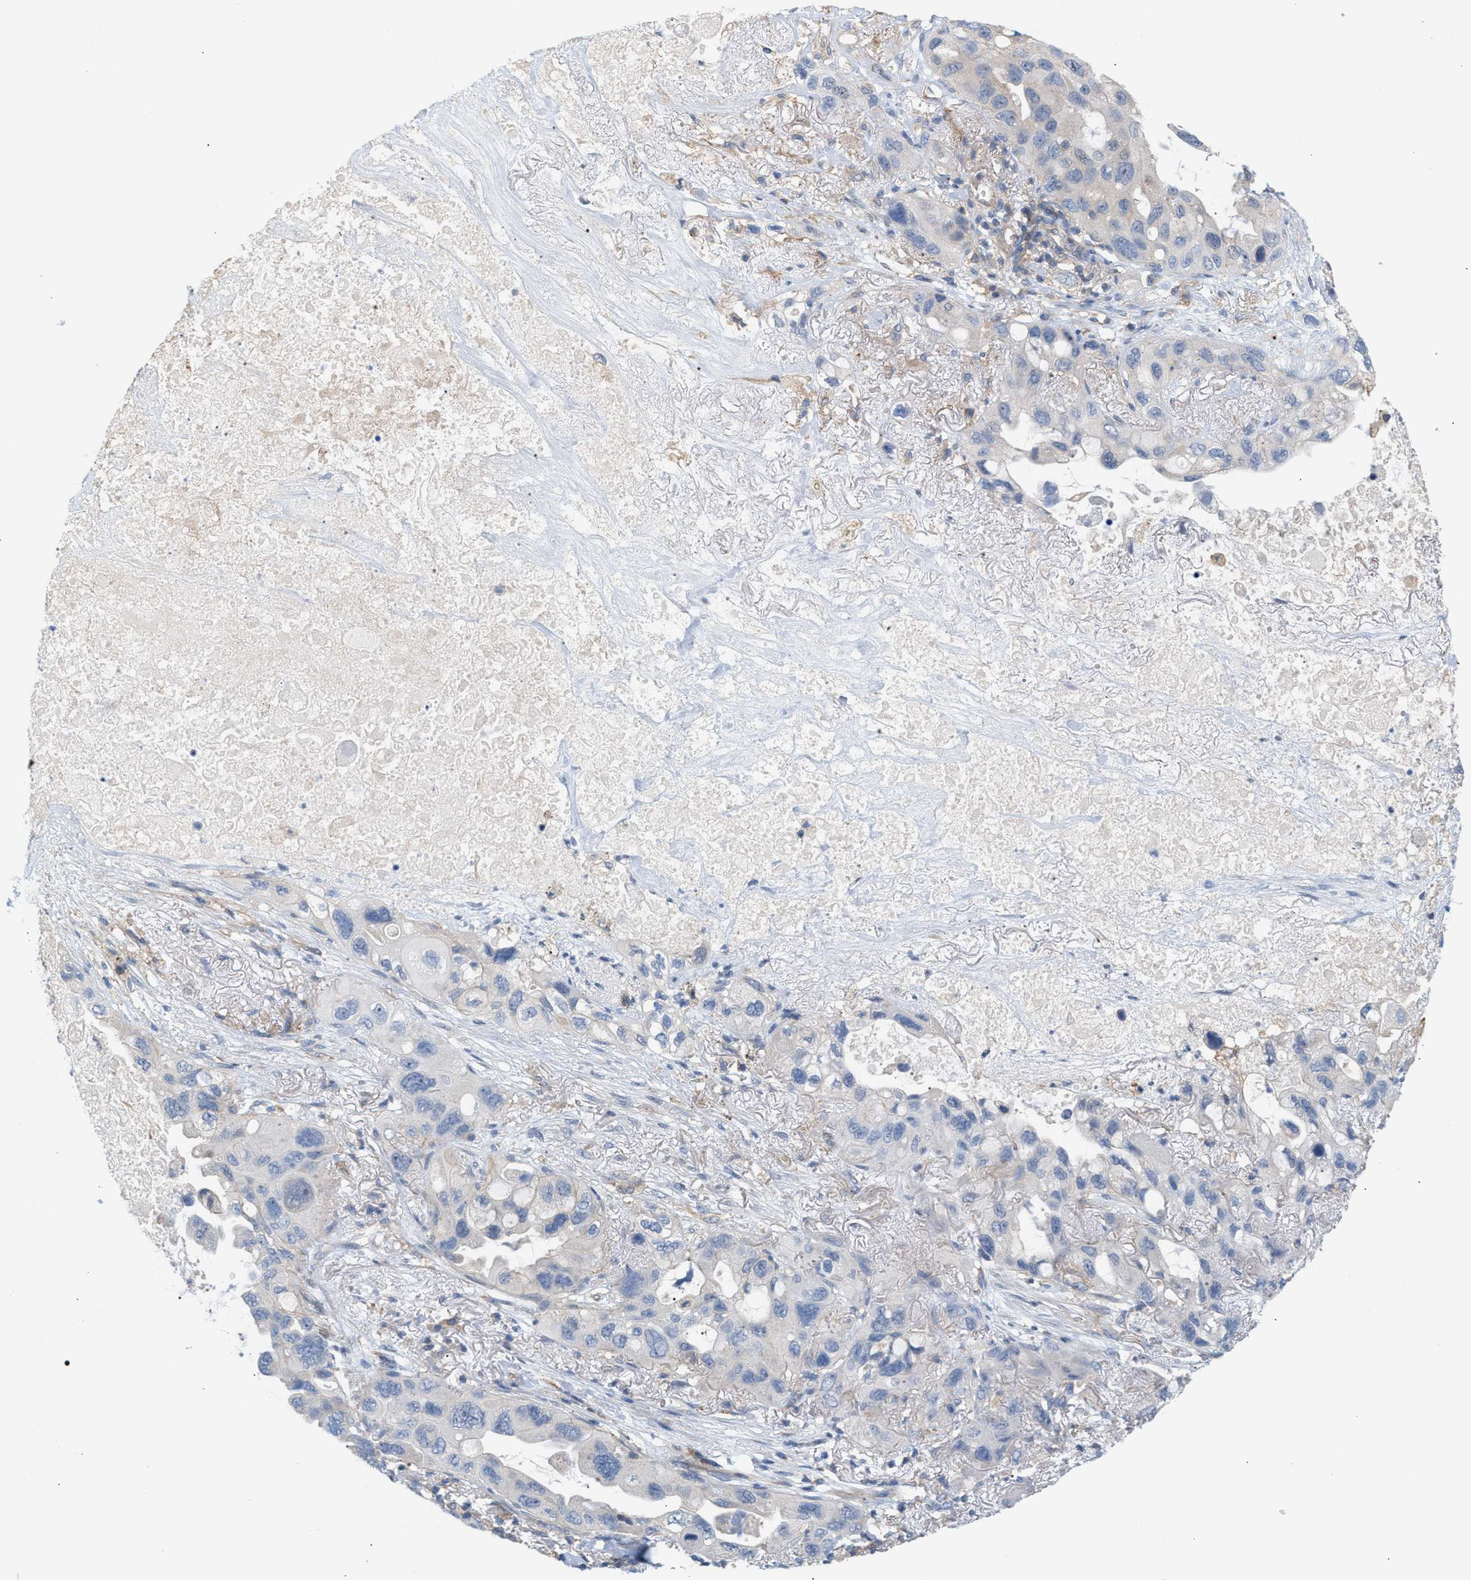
{"staining": {"intensity": "negative", "quantity": "none", "location": "none"}, "tissue": "lung cancer", "cell_type": "Tumor cells", "image_type": "cancer", "snomed": [{"axis": "morphology", "description": "Squamous cell carcinoma, NOS"}, {"axis": "topography", "description": "Lung"}], "caption": "Tumor cells show no significant protein staining in lung squamous cell carcinoma.", "gene": "LRCH1", "patient": {"sex": "female", "age": 73}}